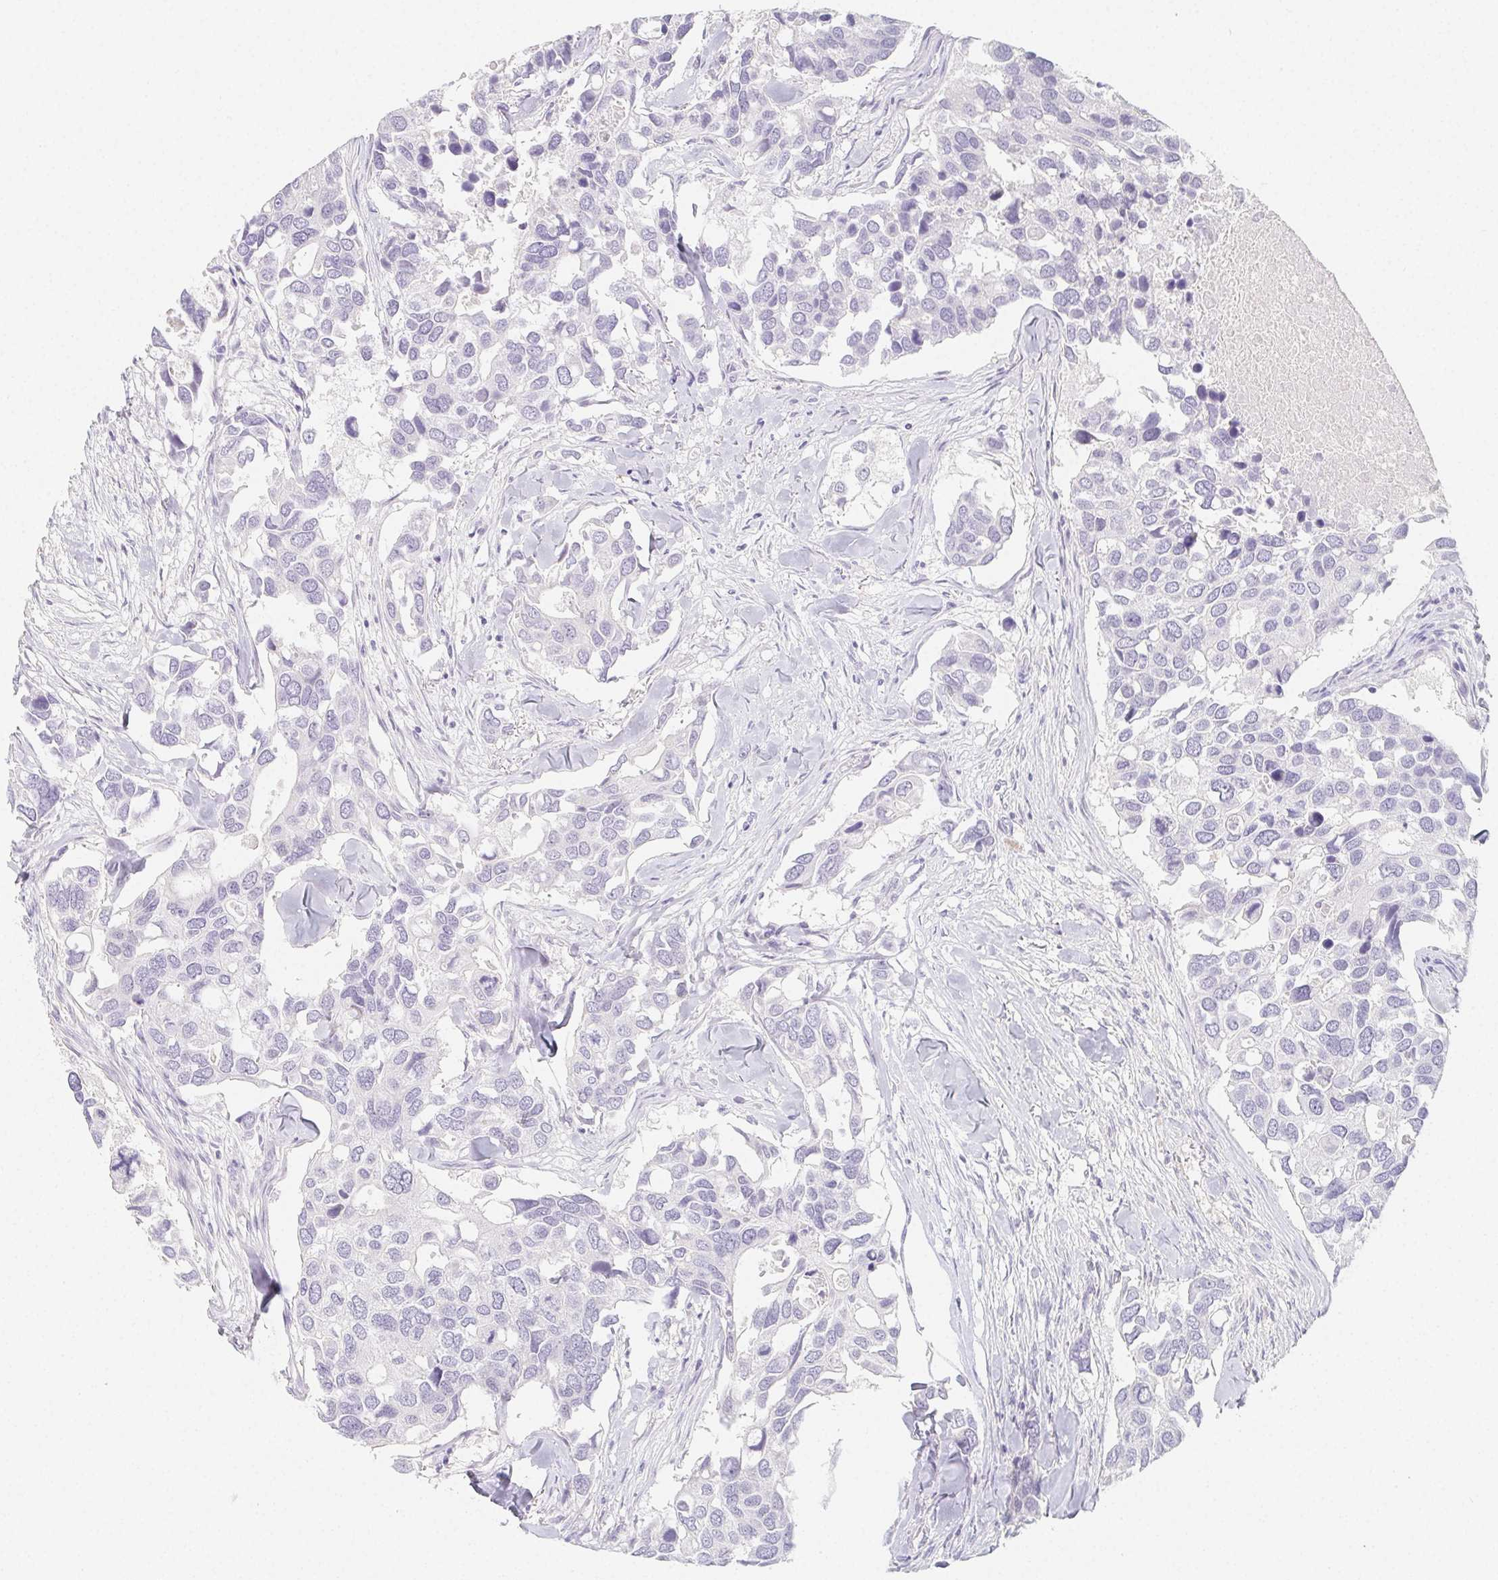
{"staining": {"intensity": "negative", "quantity": "none", "location": "none"}, "tissue": "breast cancer", "cell_type": "Tumor cells", "image_type": "cancer", "snomed": [{"axis": "morphology", "description": "Duct carcinoma"}, {"axis": "topography", "description": "Breast"}], "caption": "Tumor cells are negative for protein expression in human invasive ductal carcinoma (breast).", "gene": "GLIPR1L1", "patient": {"sex": "female", "age": 83}}